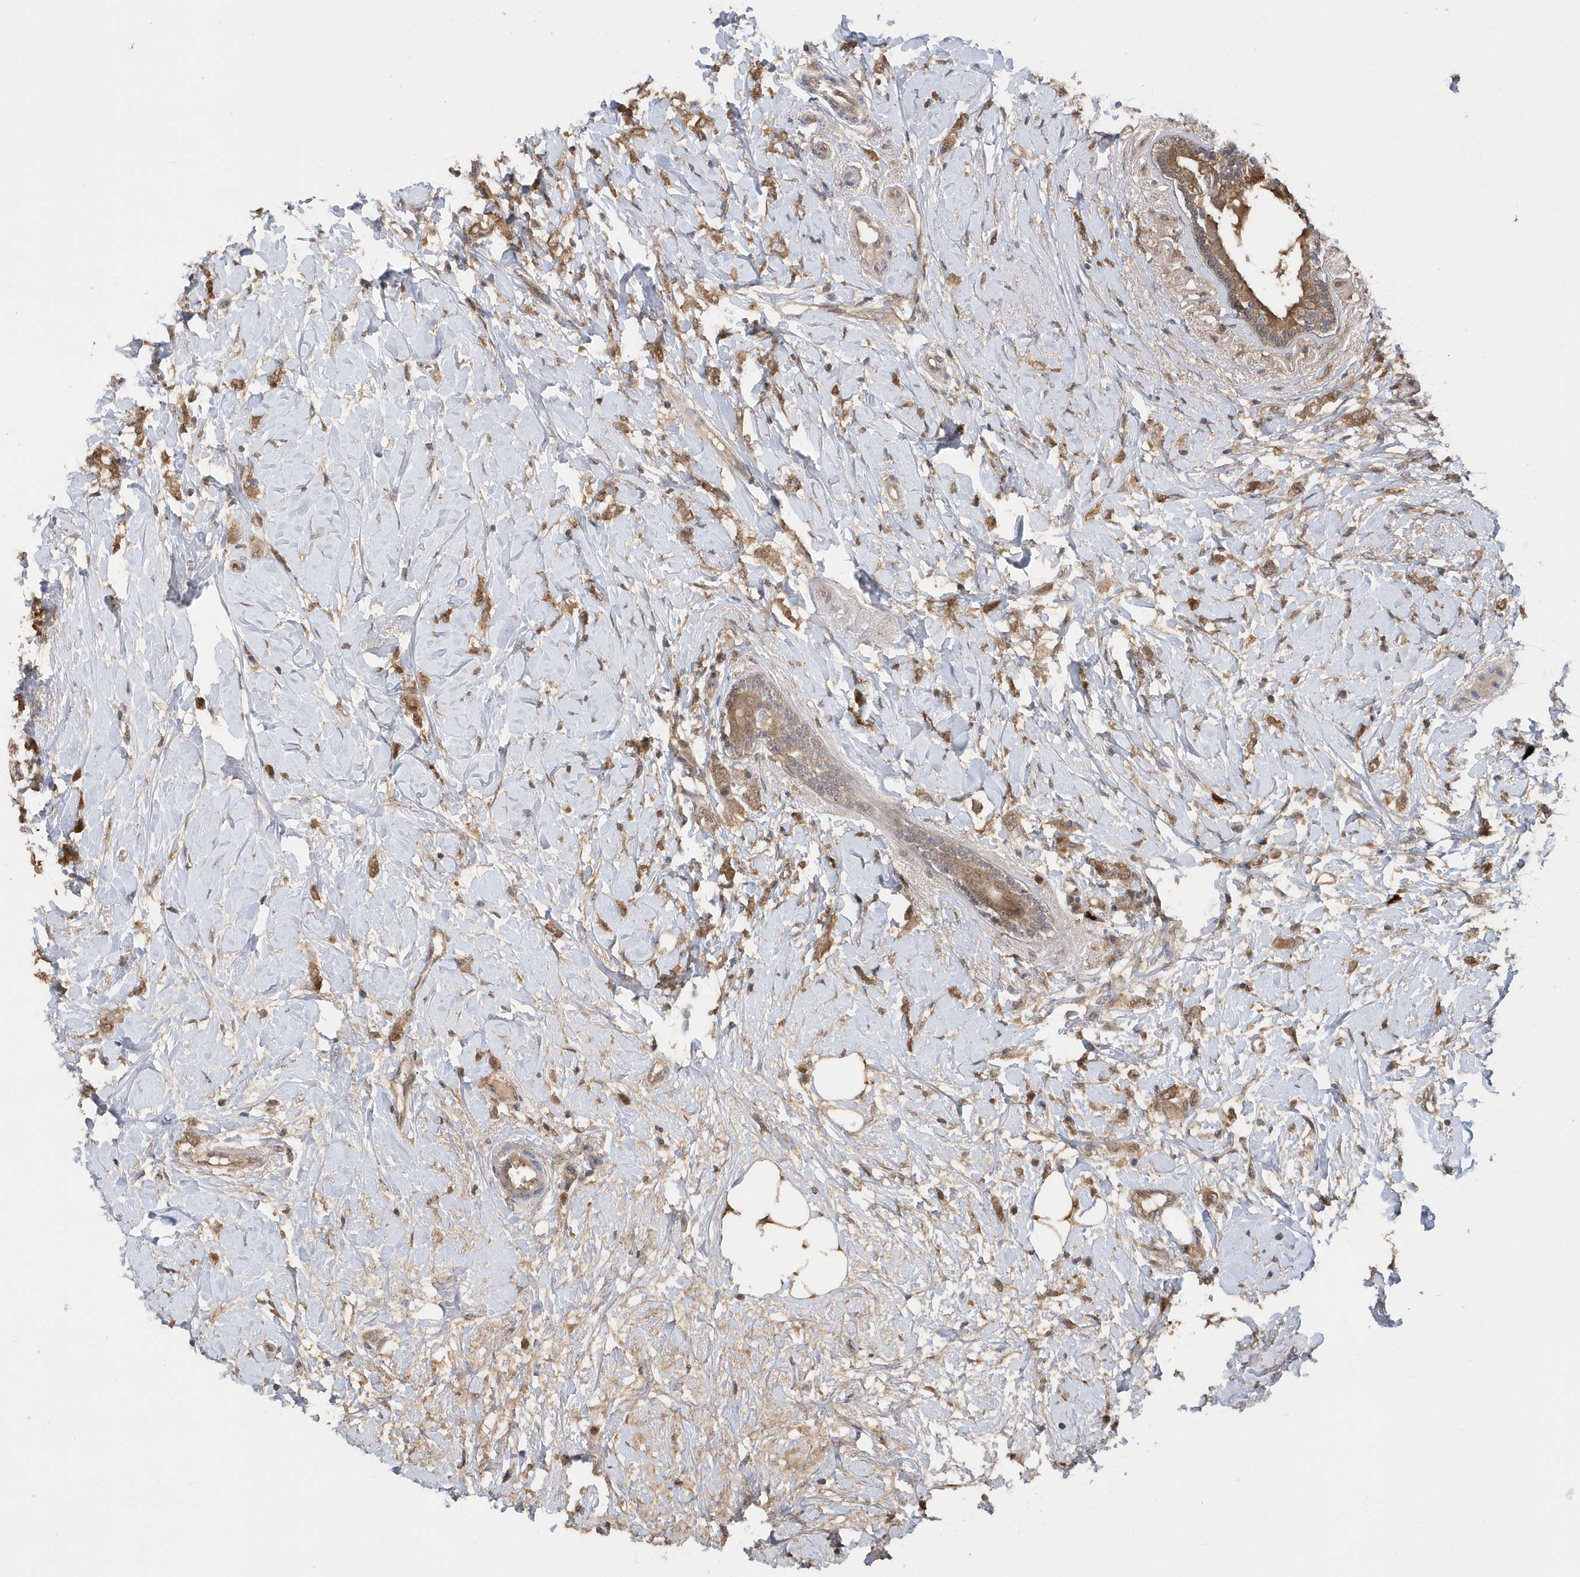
{"staining": {"intensity": "moderate", "quantity": ">75%", "location": "cytoplasmic/membranous"}, "tissue": "breast cancer", "cell_type": "Tumor cells", "image_type": "cancer", "snomed": [{"axis": "morphology", "description": "Normal tissue, NOS"}, {"axis": "morphology", "description": "Lobular carcinoma"}, {"axis": "topography", "description": "Breast"}], "caption": "Immunohistochemistry photomicrograph of neoplastic tissue: human lobular carcinoma (breast) stained using IHC reveals medium levels of moderate protein expression localized specifically in the cytoplasmic/membranous of tumor cells, appearing as a cytoplasmic/membranous brown color.", "gene": "RPE", "patient": {"sex": "female", "age": 47}}